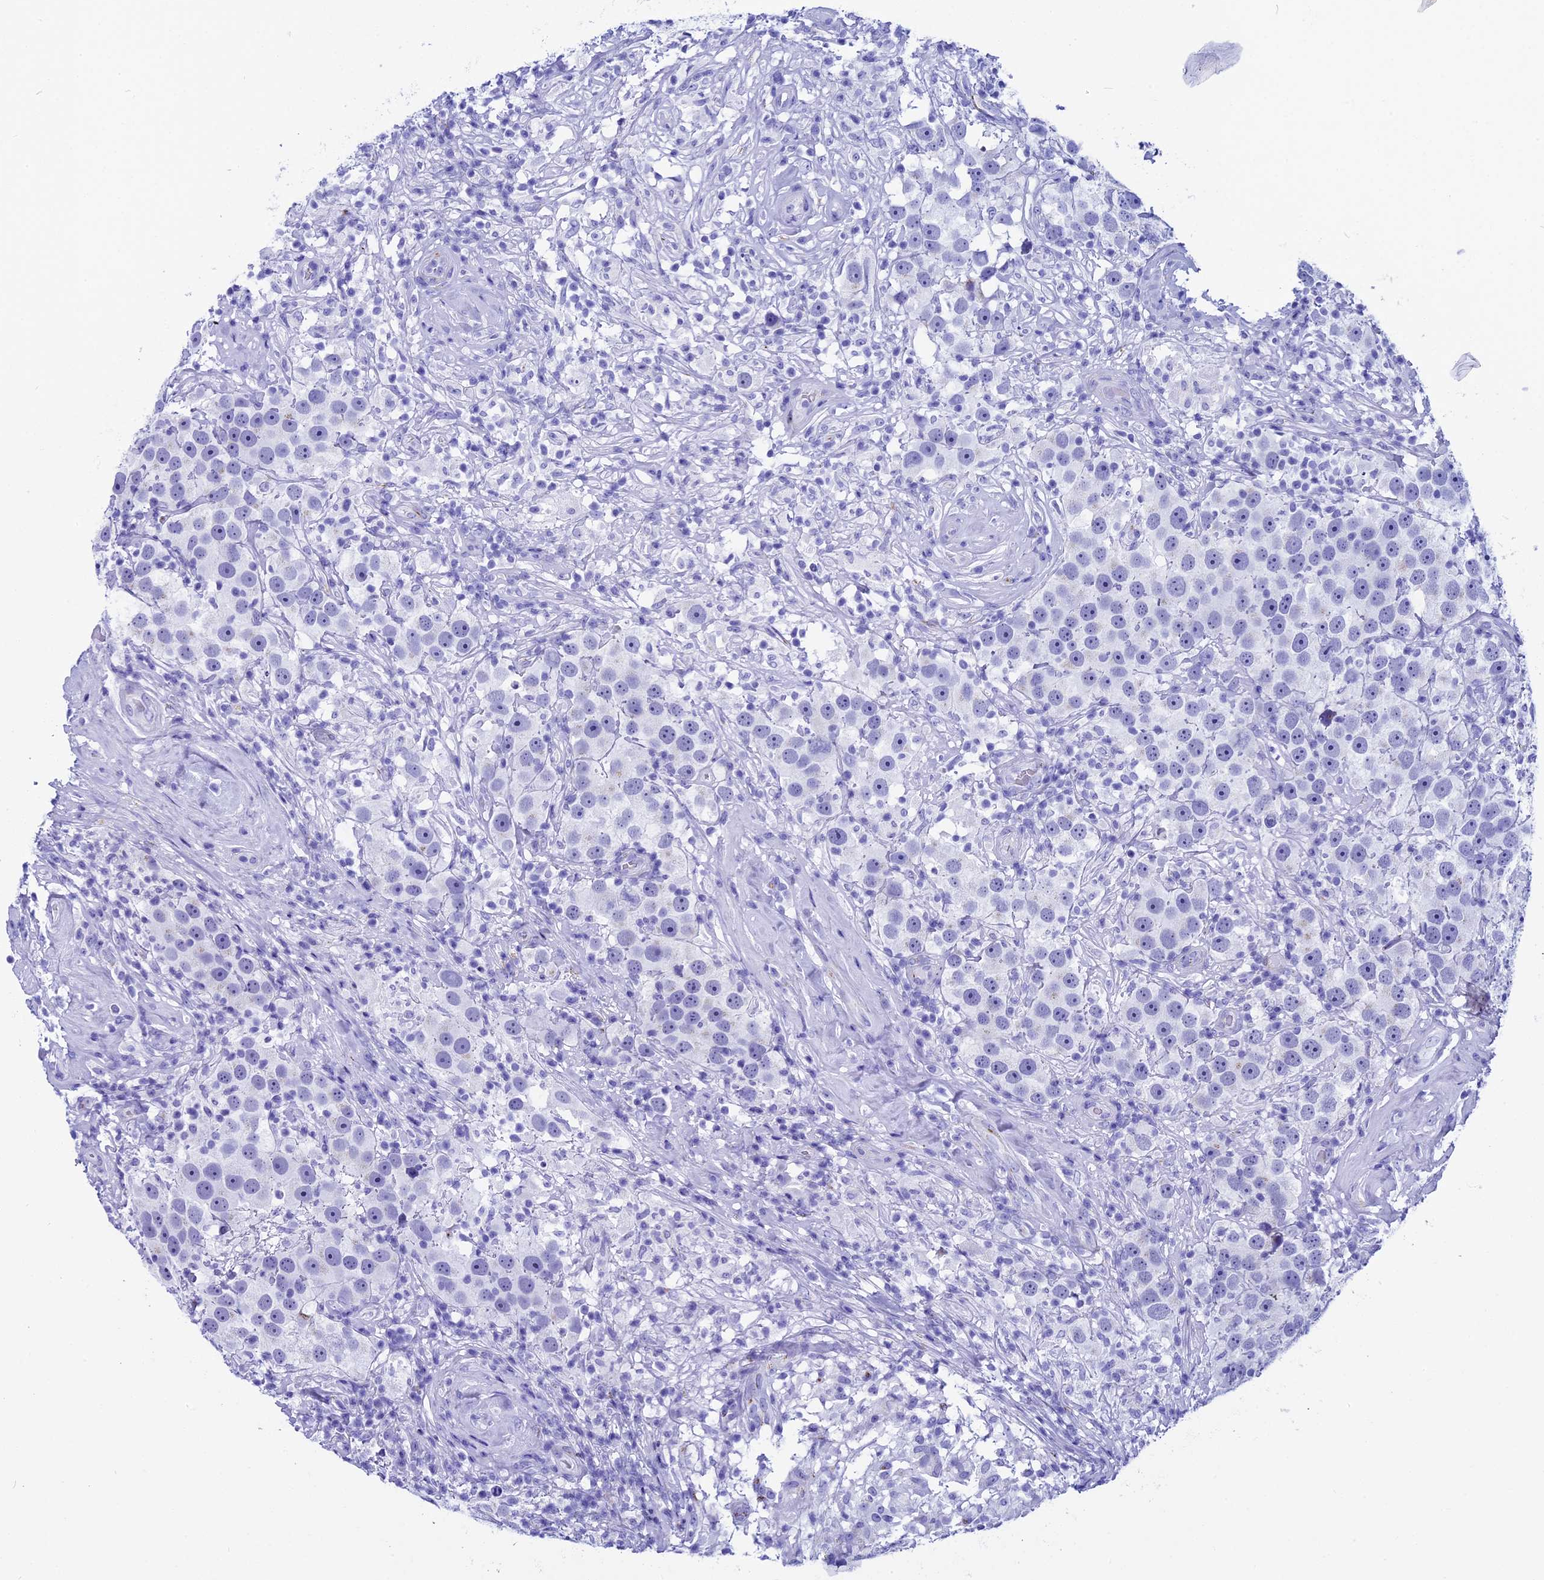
{"staining": {"intensity": "negative", "quantity": "none", "location": "none"}, "tissue": "testis cancer", "cell_type": "Tumor cells", "image_type": "cancer", "snomed": [{"axis": "morphology", "description": "Seminoma, NOS"}, {"axis": "topography", "description": "Testis"}], "caption": "Protein analysis of seminoma (testis) displays no significant positivity in tumor cells.", "gene": "AP3B2", "patient": {"sex": "male", "age": 49}}